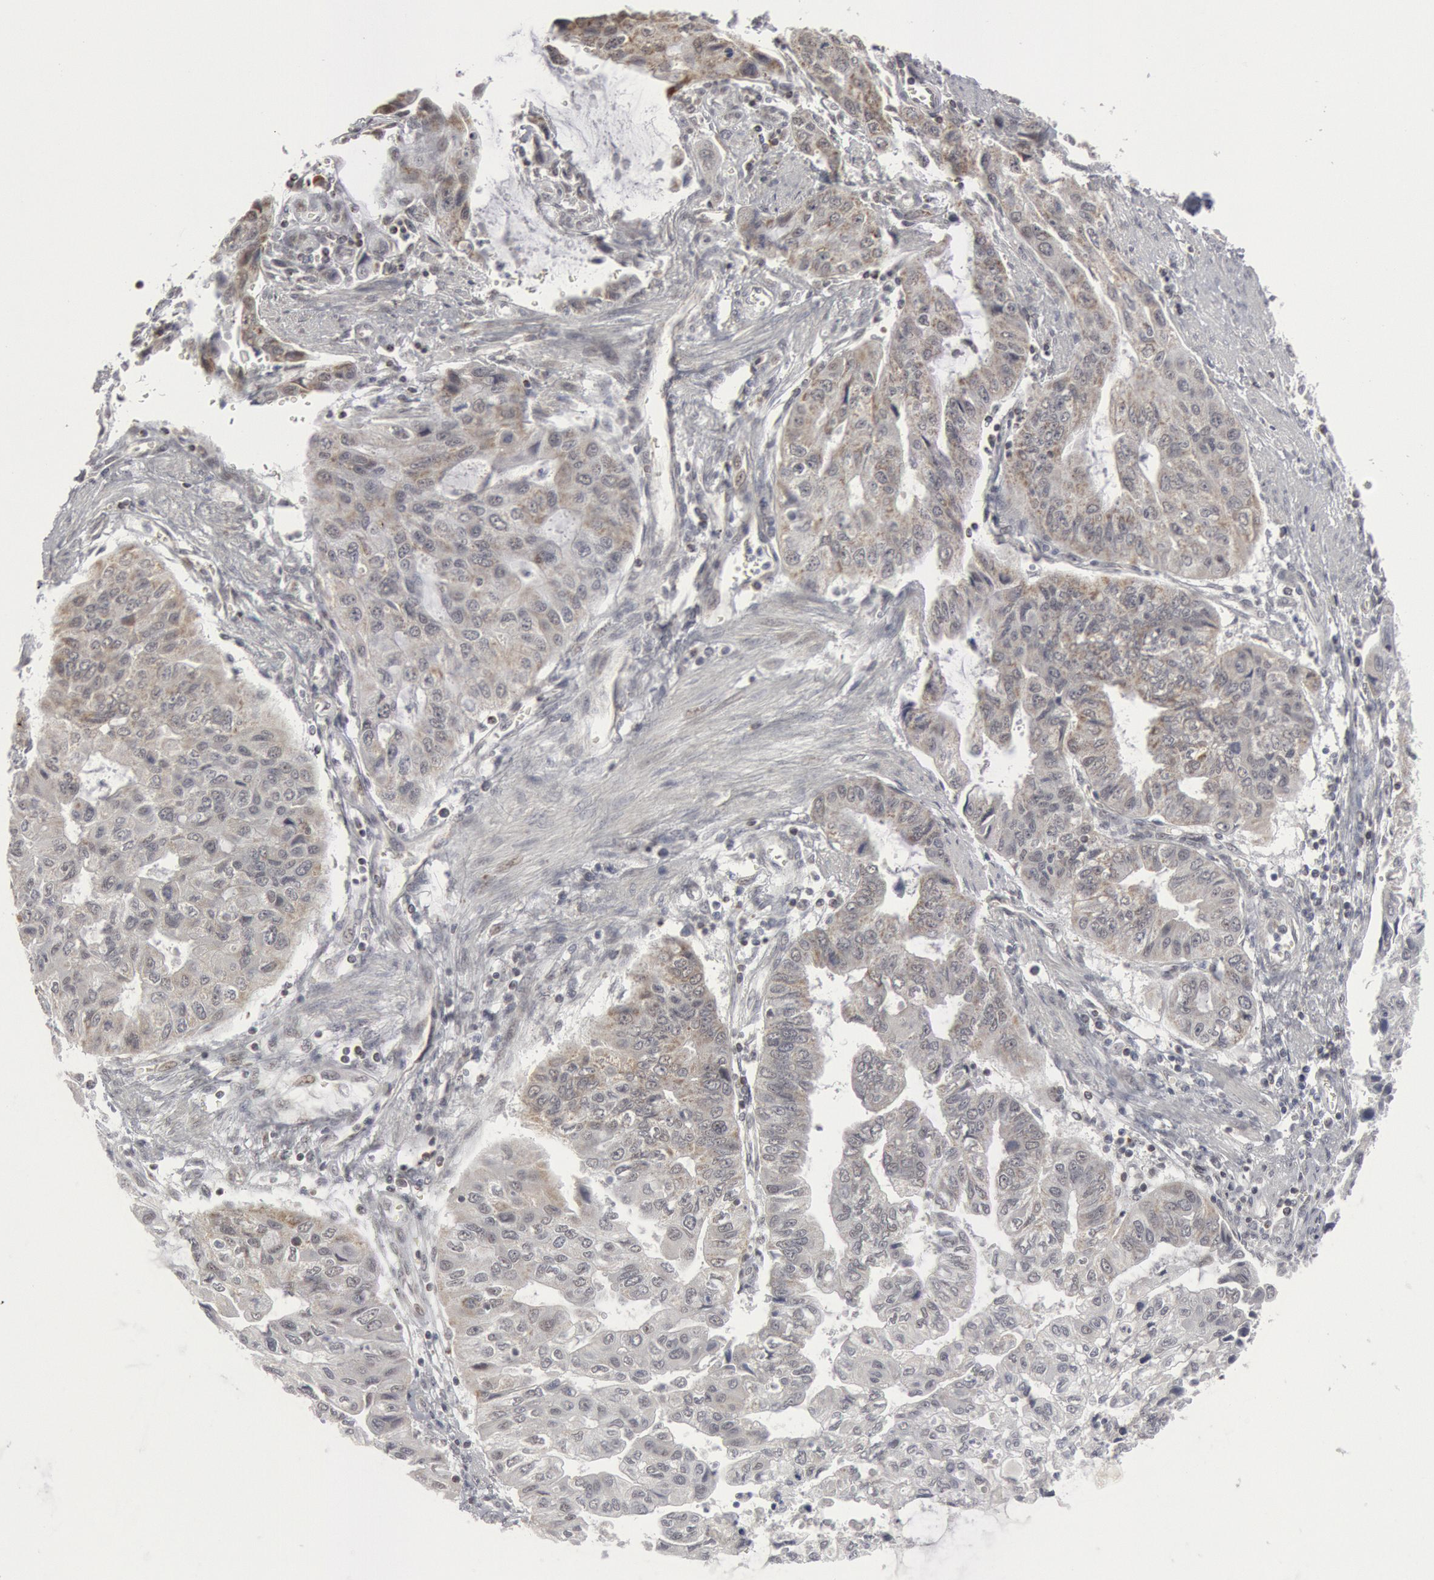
{"staining": {"intensity": "weak", "quantity": "<25%", "location": "cytoplasmic/membranous"}, "tissue": "stomach cancer", "cell_type": "Tumor cells", "image_type": "cancer", "snomed": [{"axis": "morphology", "description": "Adenocarcinoma, NOS"}, {"axis": "topography", "description": "Stomach, upper"}], "caption": "DAB (3,3'-diaminobenzidine) immunohistochemical staining of human stomach adenocarcinoma reveals no significant expression in tumor cells.", "gene": "CASP9", "patient": {"sex": "female", "age": 52}}